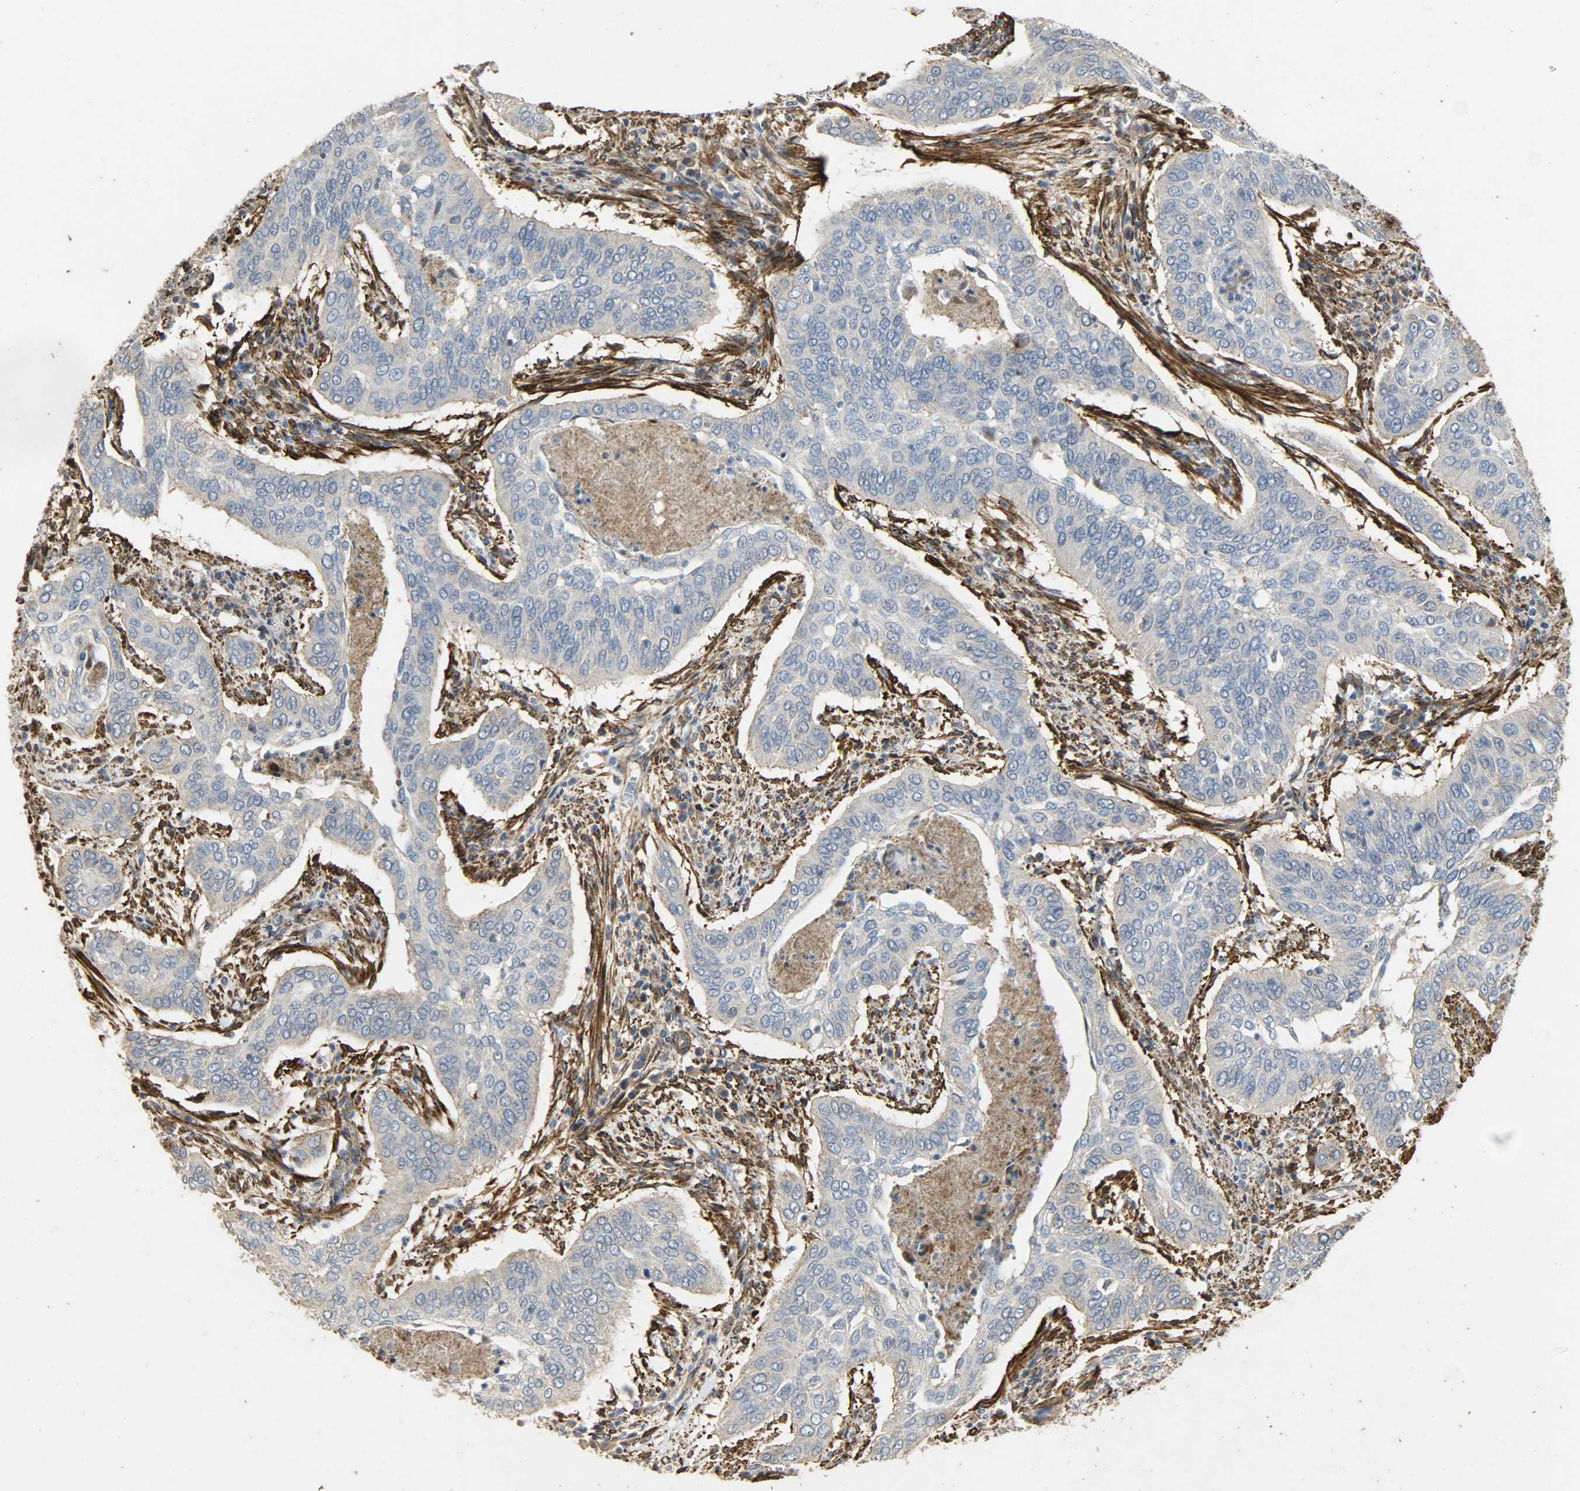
{"staining": {"intensity": "negative", "quantity": "none", "location": "none"}, "tissue": "cervical cancer", "cell_type": "Tumor cells", "image_type": "cancer", "snomed": [{"axis": "morphology", "description": "Squamous cell carcinoma, NOS"}, {"axis": "topography", "description": "Cervix"}], "caption": "There is no significant positivity in tumor cells of cervical cancer (squamous cell carcinoma). (DAB IHC visualized using brightfield microscopy, high magnification).", "gene": "TPM4", "patient": {"sex": "female", "age": 39}}